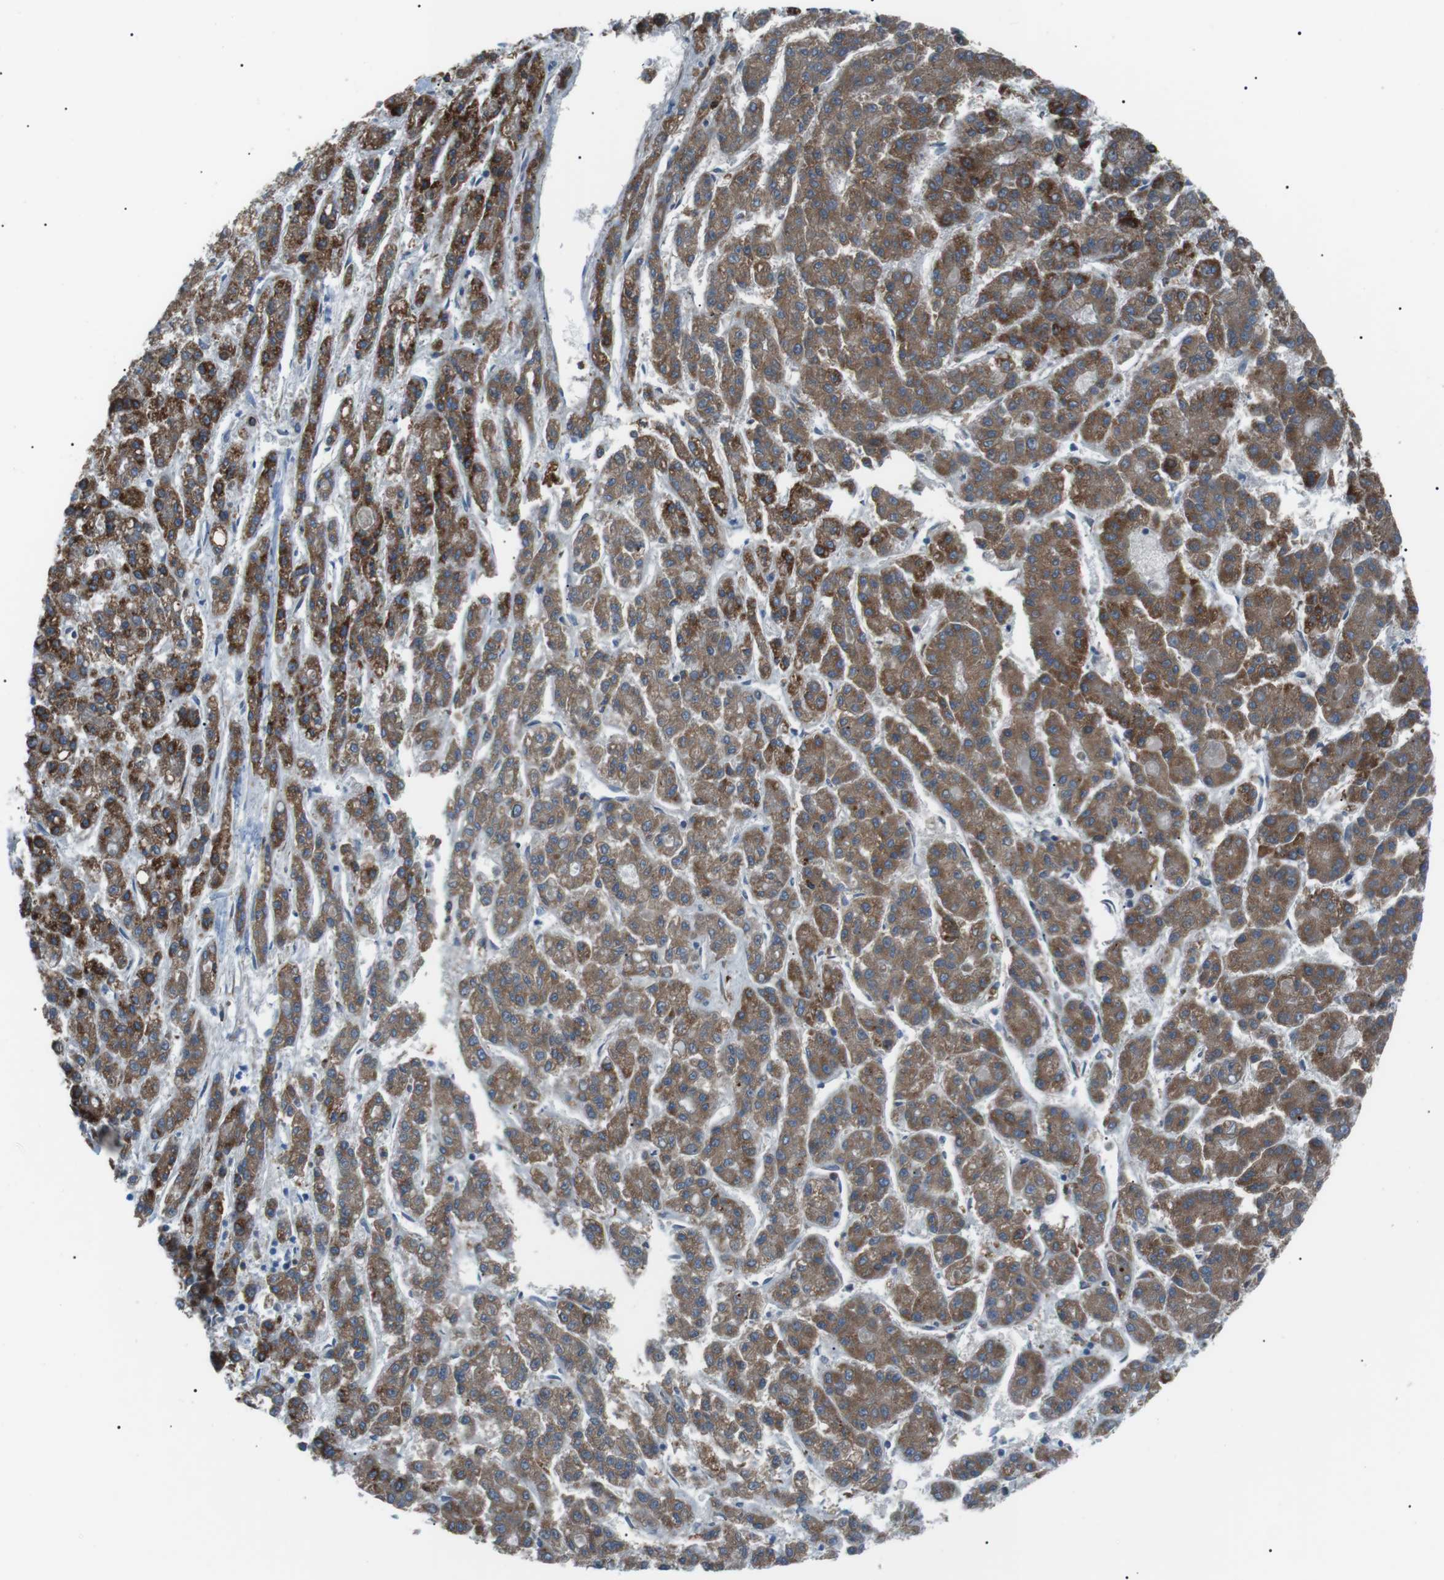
{"staining": {"intensity": "strong", "quantity": ">75%", "location": "cytoplasmic/membranous"}, "tissue": "liver cancer", "cell_type": "Tumor cells", "image_type": "cancer", "snomed": [{"axis": "morphology", "description": "Carcinoma, Hepatocellular, NOS"}, {"axis": "topography", "description": "Liver"}], "caption": "Protein expression analysis of human liver cancer (hepatocellular carcinoma) reveals strong cytoplasmic/membranous positivity in about >75% of tumor cells.", "gene": "MTARC2", "patient": {"sex": "male", "age": 70}}